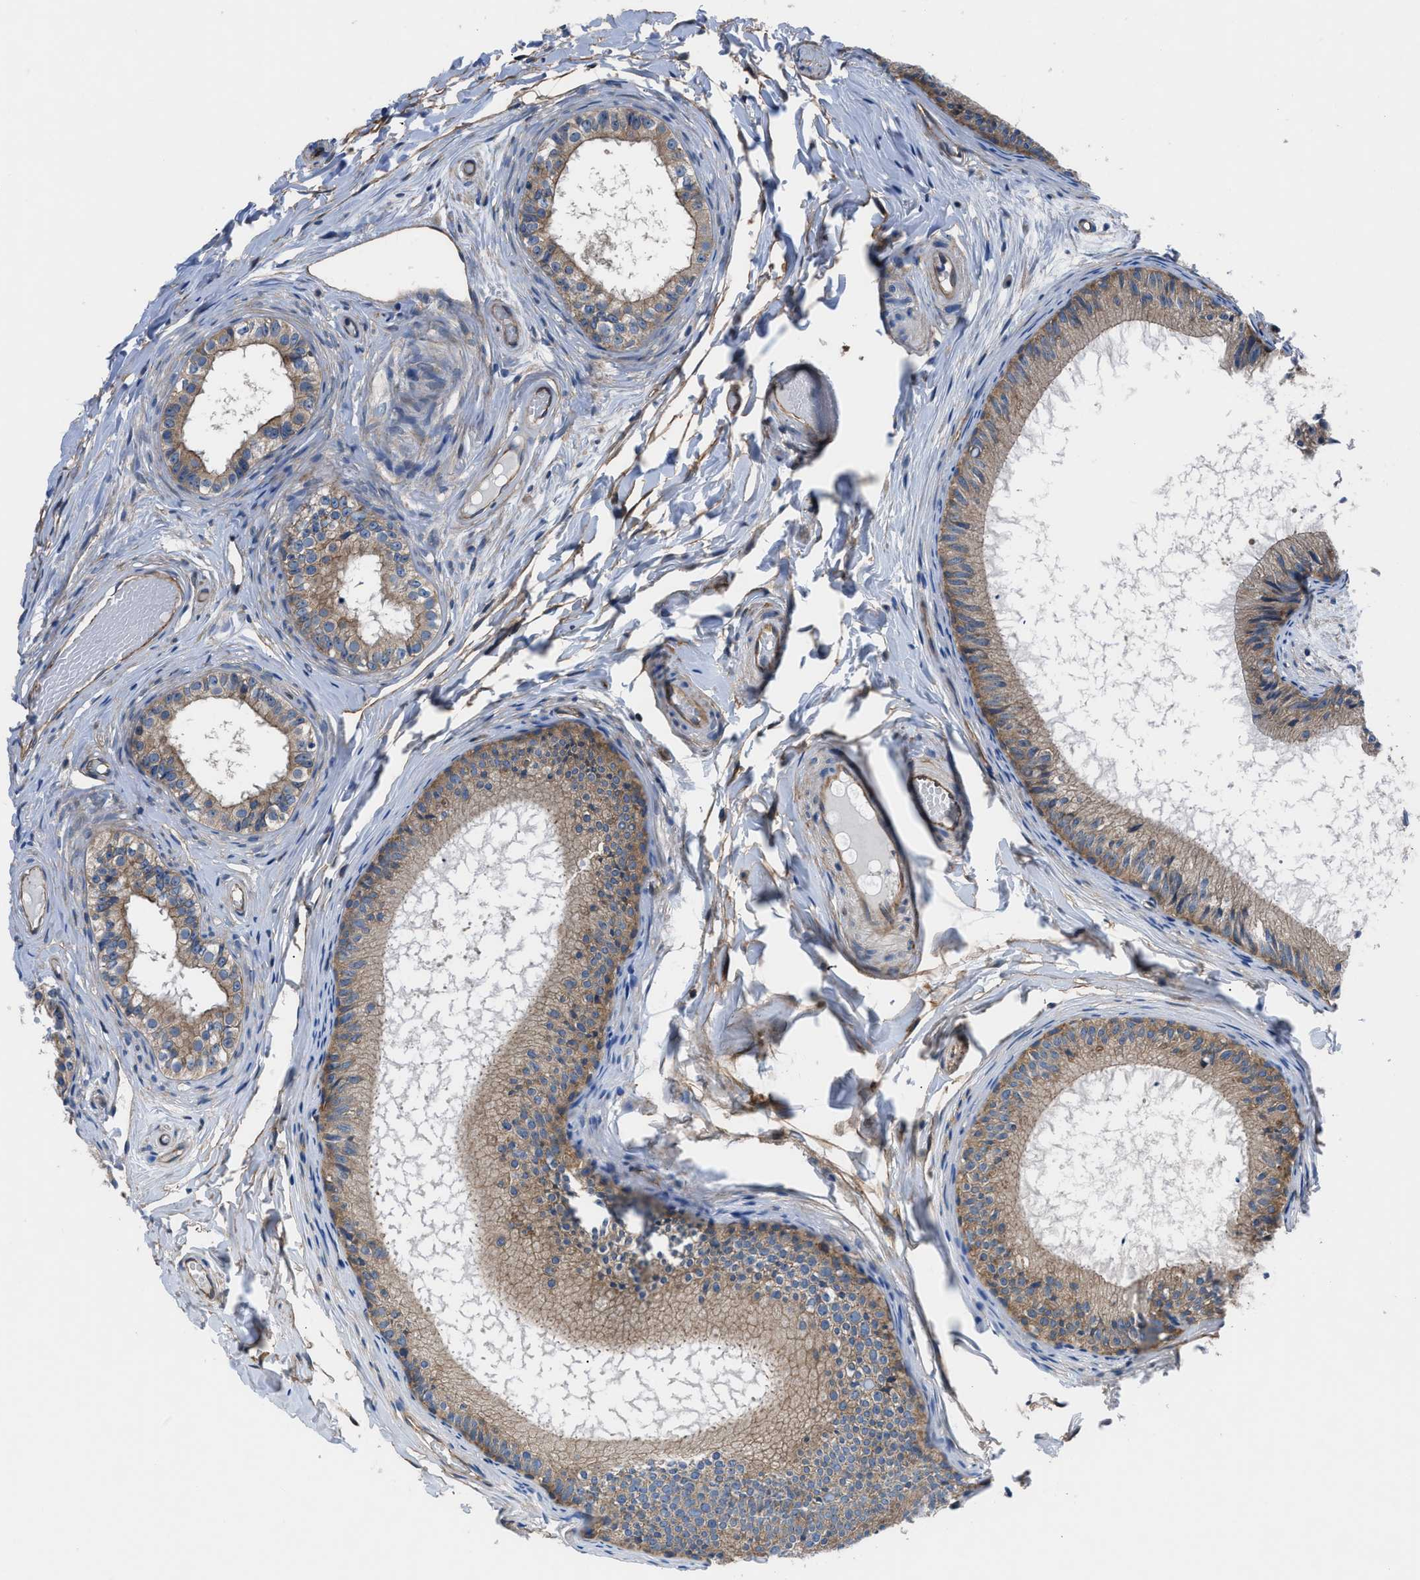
{"staining": {"intensity": "moderate", "quantity": ">75%", "location": "cytoplasmic/membranous"}, "tissue": "epididymis", "cell_type": "Glandular cells", "image_type": "normal", "snomed": [{"axis": "morphology", "description": "Normal tissue, NOS"}, {"axis": "topography", "description": "Epididymis"}], "caption": "DAB immunohistochemical staining of benign human epididymis demonstrates moderate cytoplasmic/membranous protein staining in approximately >75% of glandular cells.", "gene": "TRIP4", "patient": {"sex": "male", "age": 46}}